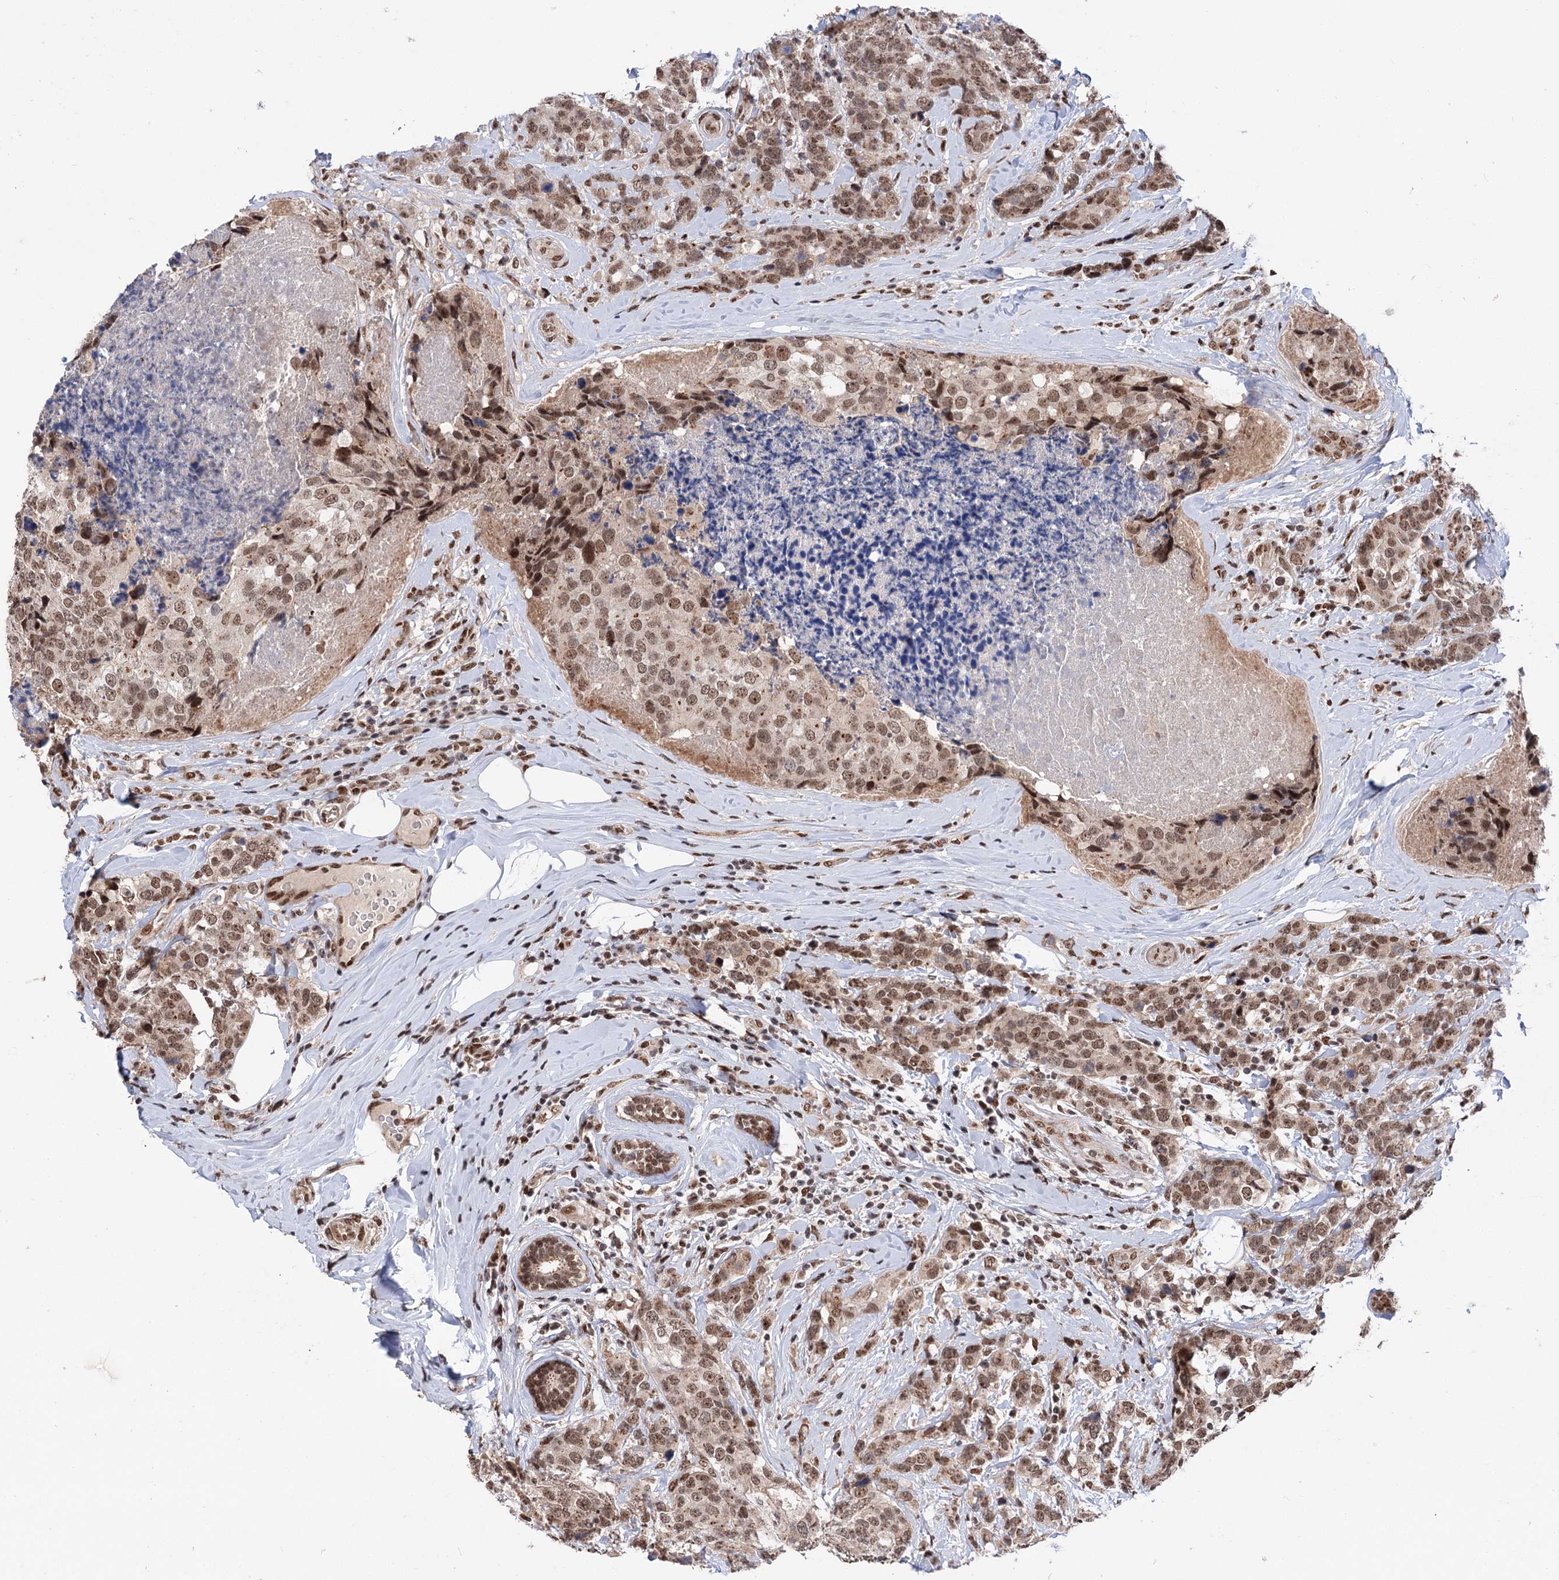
{"staining": {"intensity": "moderate", "quantity": ">75%", "location": "nuclear"}, "tissue": "breast cancer", "cell_type": "Tumor cells", "image_type": "cancer", "snomed": [{"axis": "morphology", "description": "Lobular carcinoma"}, {"axis": "topography", "description": "Breast"}], "caption": "Lobular carcinoma (breast) stained with DAB (3,3'-diaminobenzidine) immunohistochemistry displays medium levels of moderate nuclear positivity in about >75% of tumor cells. (Brightfield microscopy of DAB IHC at high magnification).", "gene": "MAML1", "patient": {"sex": "female", "age": 59}}